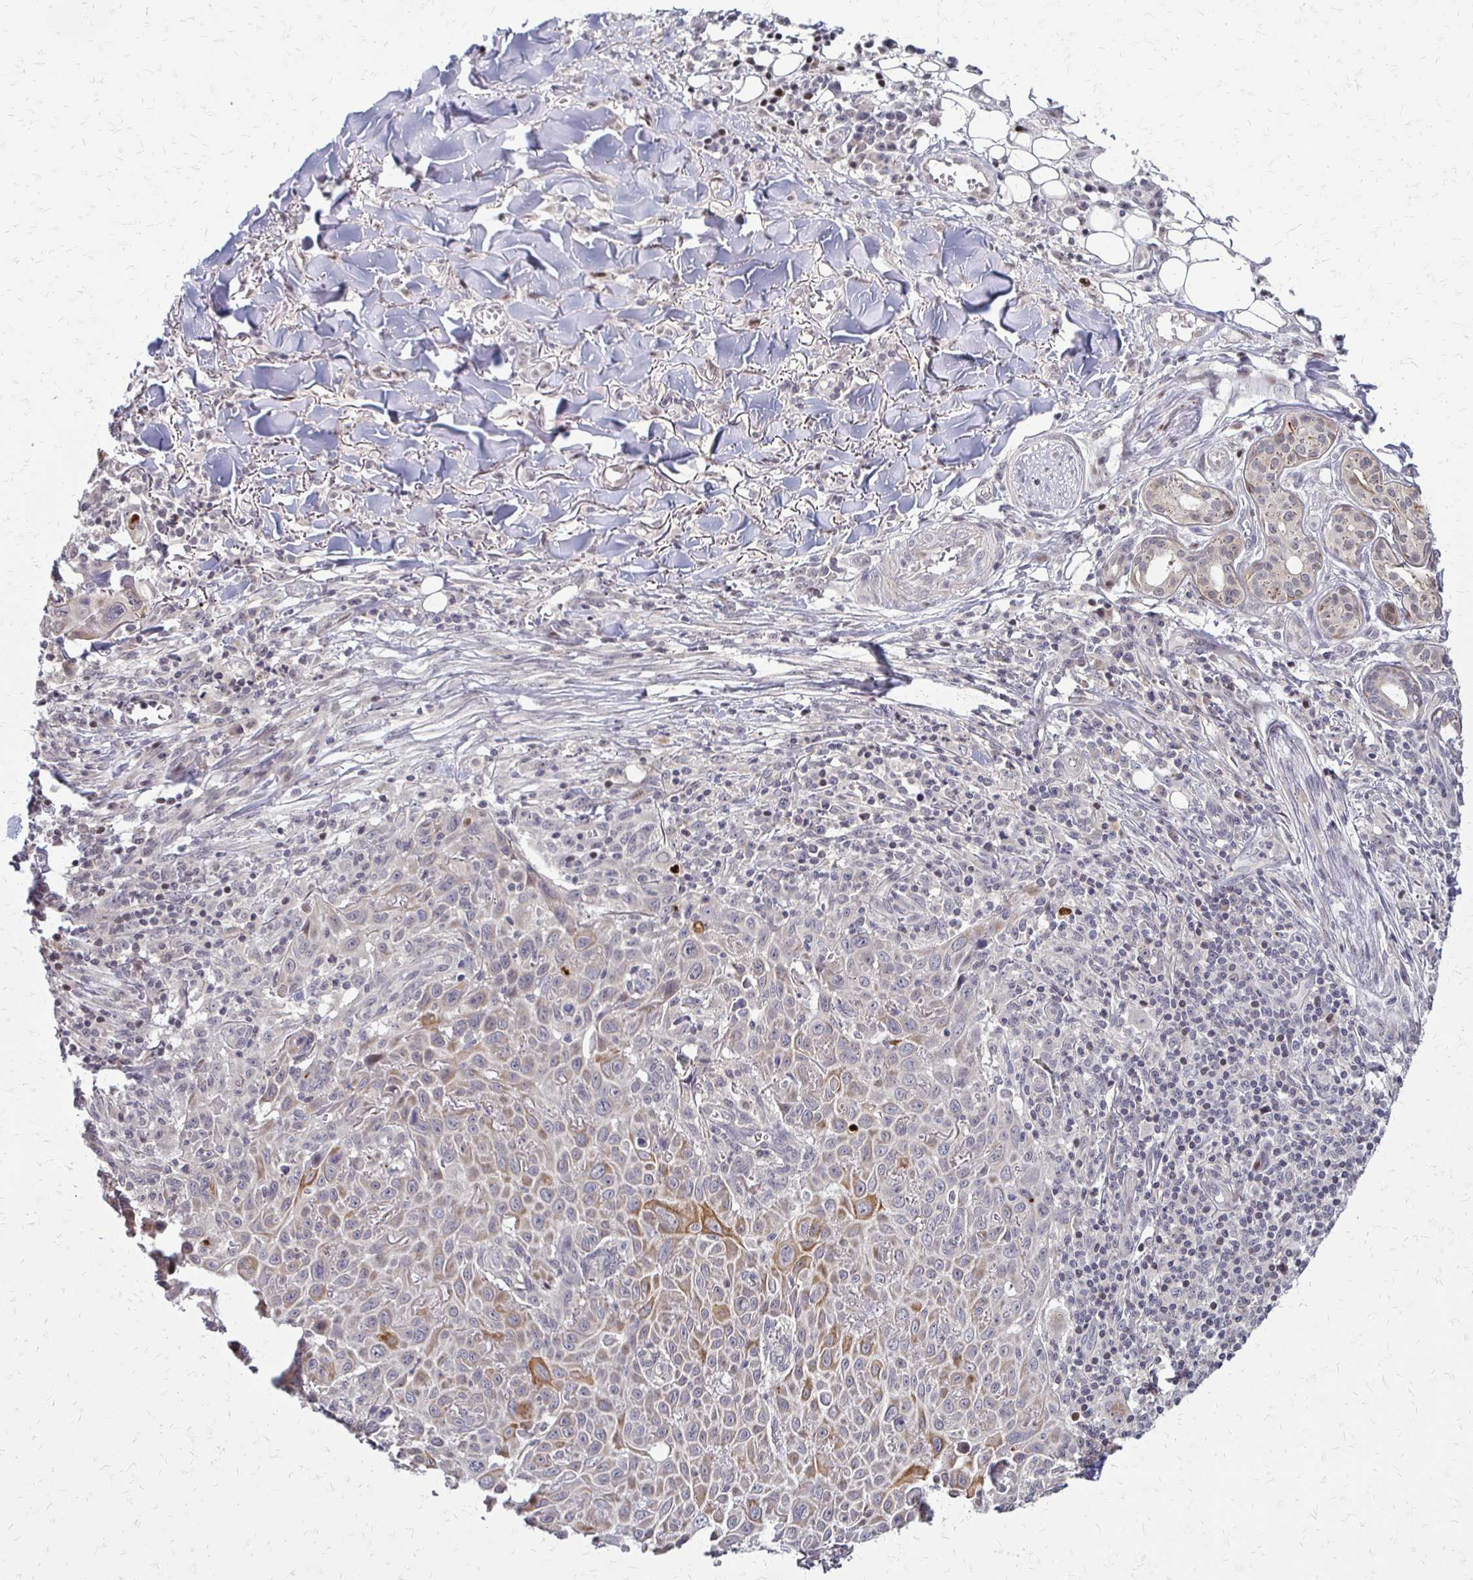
{"staining": {"intensity": "moderate", "quantity": "<25%", "location": "cytoplasmic/membranous"}, "tissue": "skin cancer", "cell_type": "Tumor cells", "image_type": "cancer", "snomed": [{"axis": "morphology", "description": "Squamous cell carcinoma, NOS"}, {"axis": "topography", "description": "Skin"}], "caption": "This histopathology image reveals immunohistochemistry staining of squamous cell carcinoma (skin), with low moderate cytoplasmic/membranous positivity in approximately <25% of tumor cells.", "gene": "TRIR", "patient": {"sex": "male", "age": 75}}